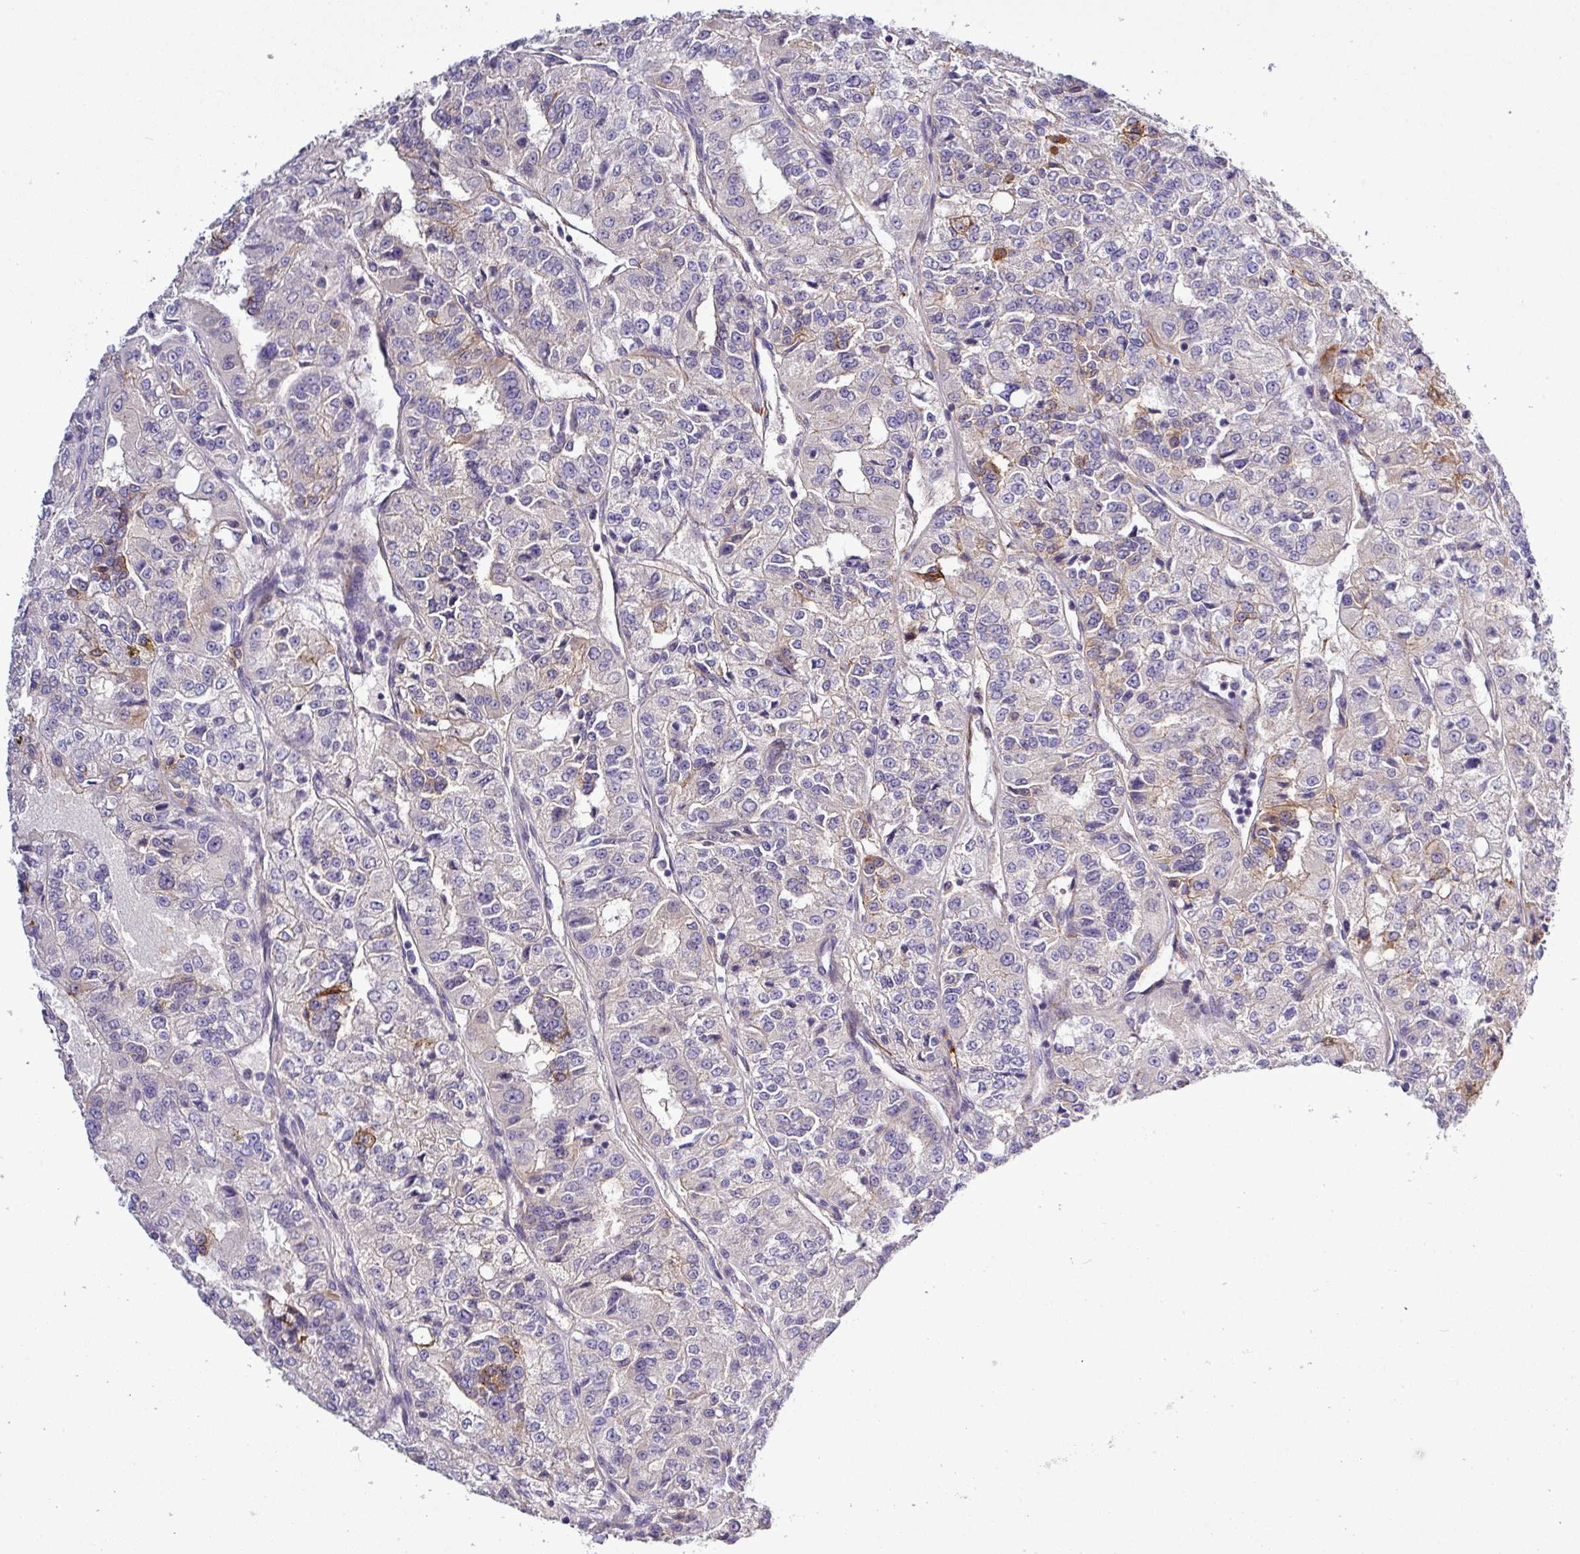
{"staining": {"intensity": "moderate", "quantity": "<25%", "location": "cytoplasmic/membranous"}, "tissue": "renal cancer", "cell_type": "Tumor cells", "image_type": "cancer", "snomed": [{"axis": "morphology", "description": "Adenocarcinoma, NOS"}, {"axis": "topography", "description": "Kidney"}], "caption": "Tumor cells demonstrate low levels of moderate cytoplasmic/membranous expression in about <25% of cells in human adenocarcinoma (renal).", "gene": "PARD6A", "patient": {"sex": "female", "age": 63}}